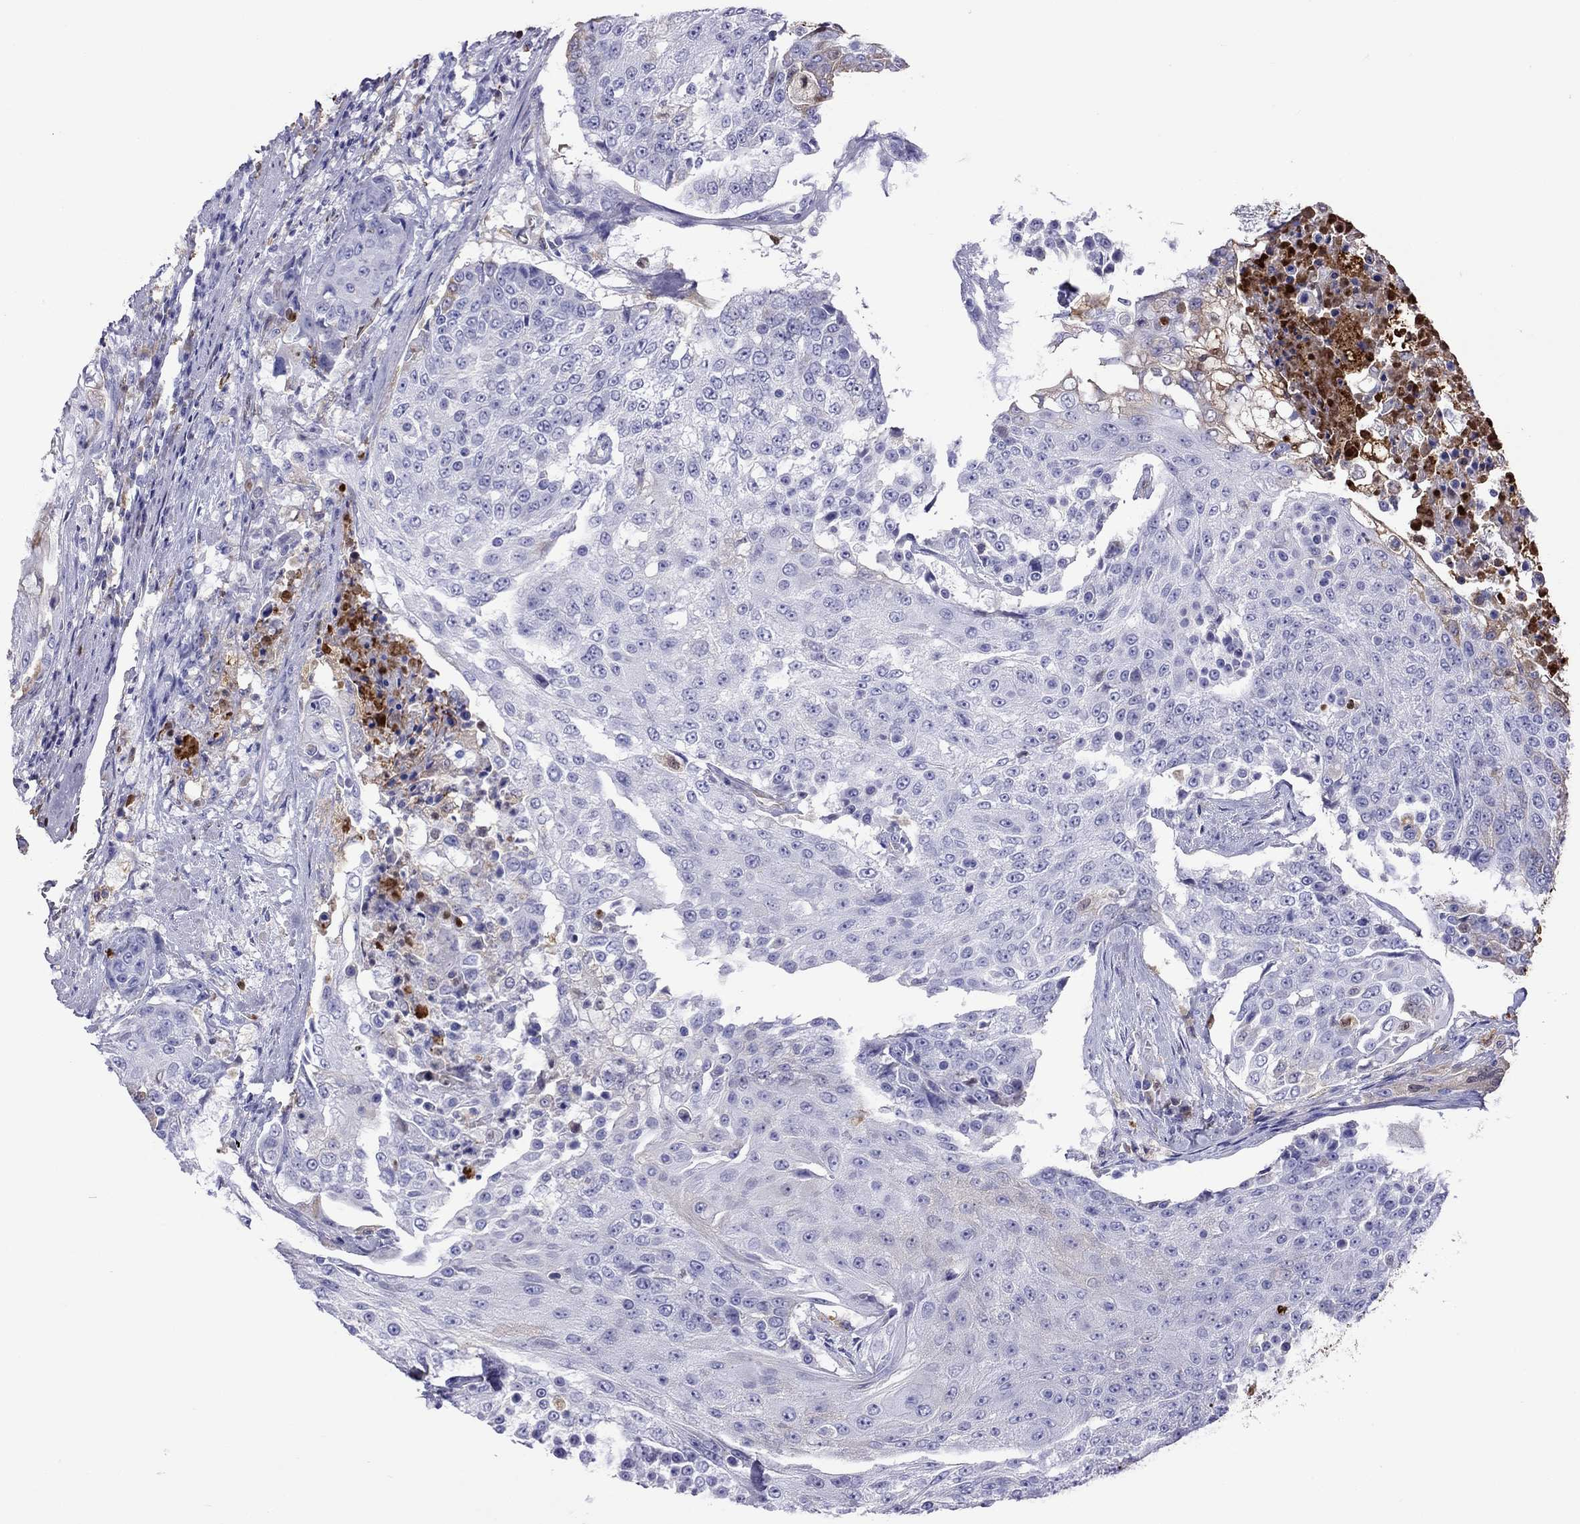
{"staining": {"intensity": "negative", "quantity": "none", "location": "none"}, "tissue": "urothelial cancer", "cell_type": "Tumor cells", "image_type": "cancer", "snomed": [{"axis": "morphology", "description": "Urothelial carcinoma, High grade"}, {"axis": "topography", "description": "Urinary bladder"}], "caption": "Immunohistochemical staining of human high-grade urothelial carcinoma displays no significant expression in tumor cells. (DAB (3,3'-diaminobenzidine) immunohistochemistry (IHC) with hematoxylin counter stain).", "gene": "SERPINA3", "patient": {"sex": "female", "age": 63}}